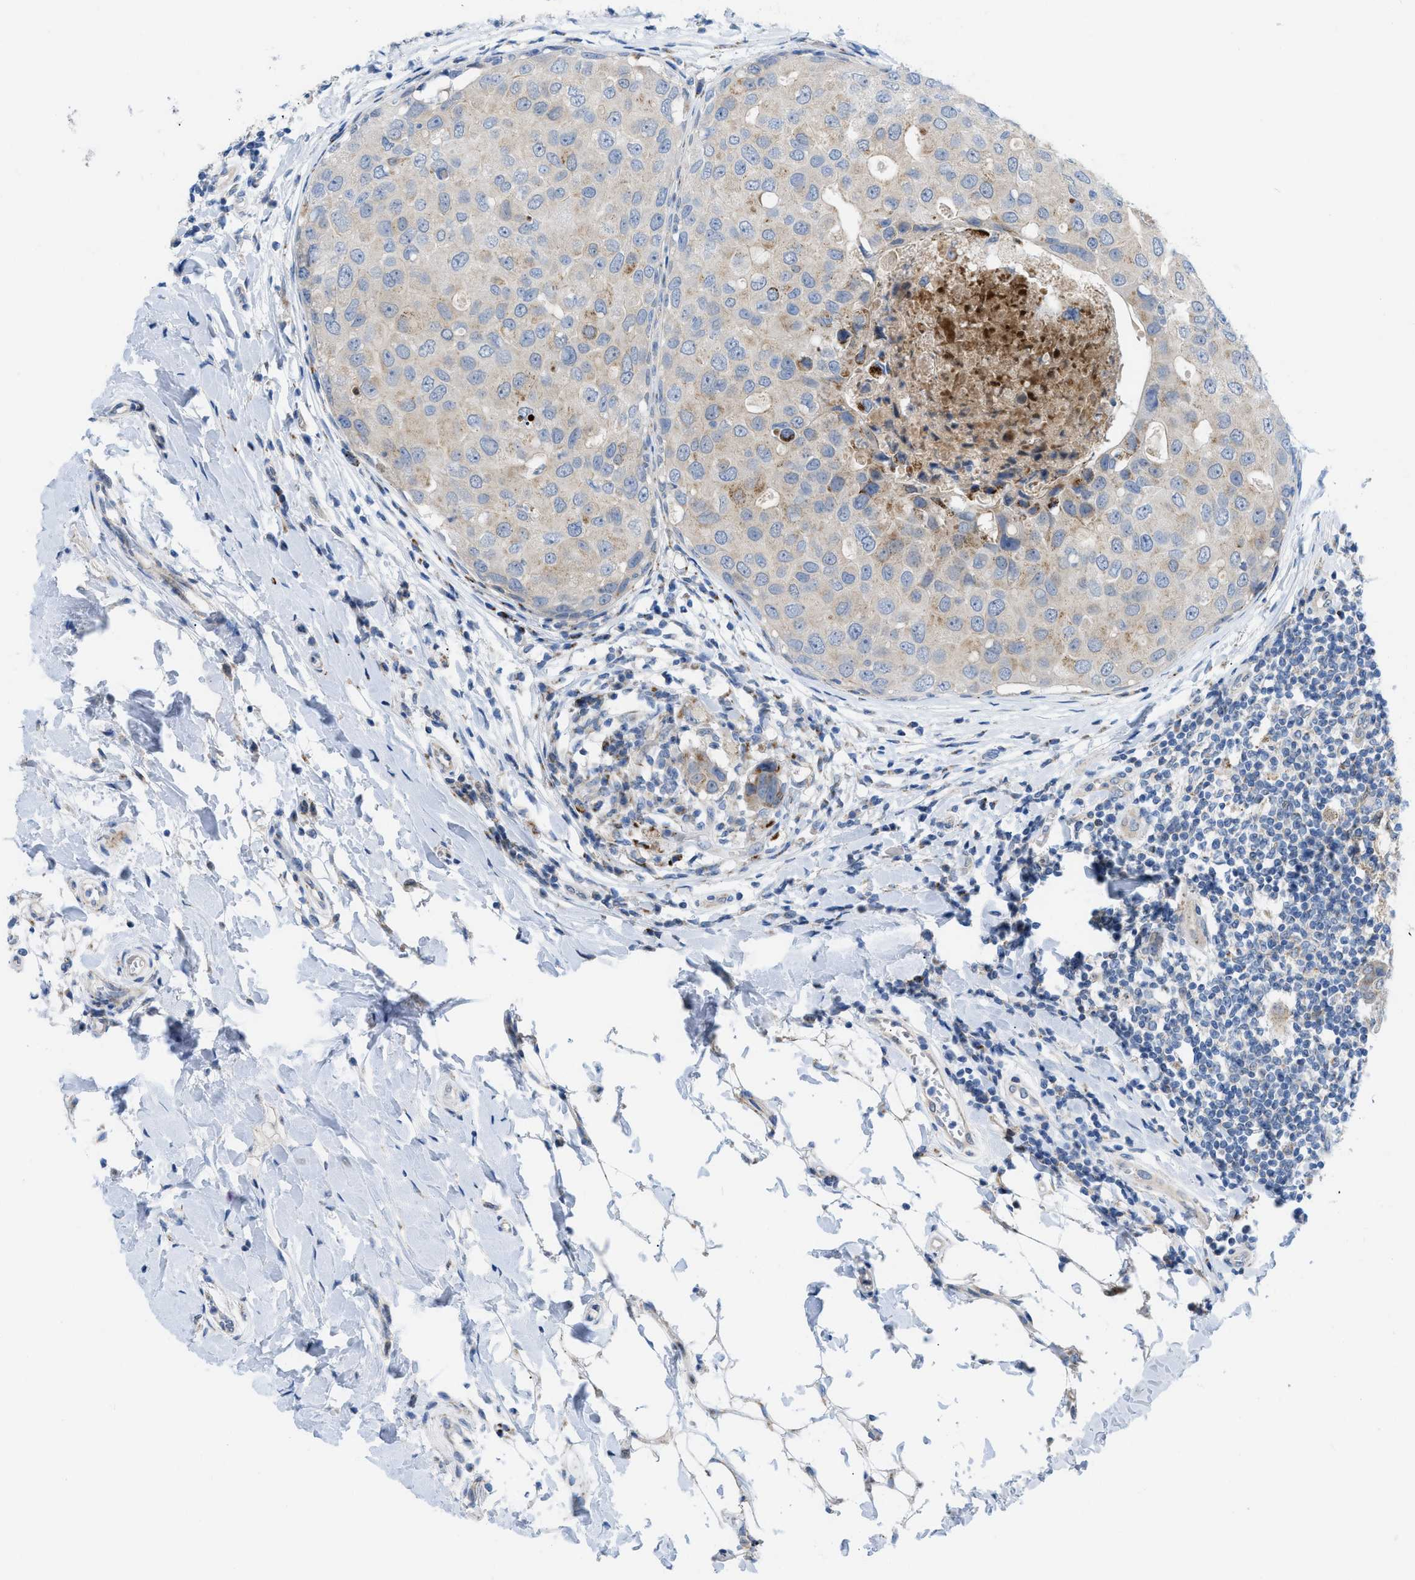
{"staining": {"intensity": "weak", "quantity": "<25%", "location": "cytoplasmic/membranous"}, "tissue": "breast cancer", "cell_type": "Tumor cells", "image_type": "cancer", "snomed": [{"axis": "morphology", "description": "Duct carcinoma"}, {"axis": "topography", "description": "Breast"}], "caption": "Immunohistochemistry histopathology image of neoplastic tissue: breast cancer (infiltrating ductal carcinoma) stained with DAB (3,3'-diaminobenzidine) reveals no significant protein expression in tumor cells. (DAB (3,3'-diaminobenzidine) immunohistochemistry, high magnification).", "gene": "RBBP9", "patient": {"sex": "female", "age": 27}}